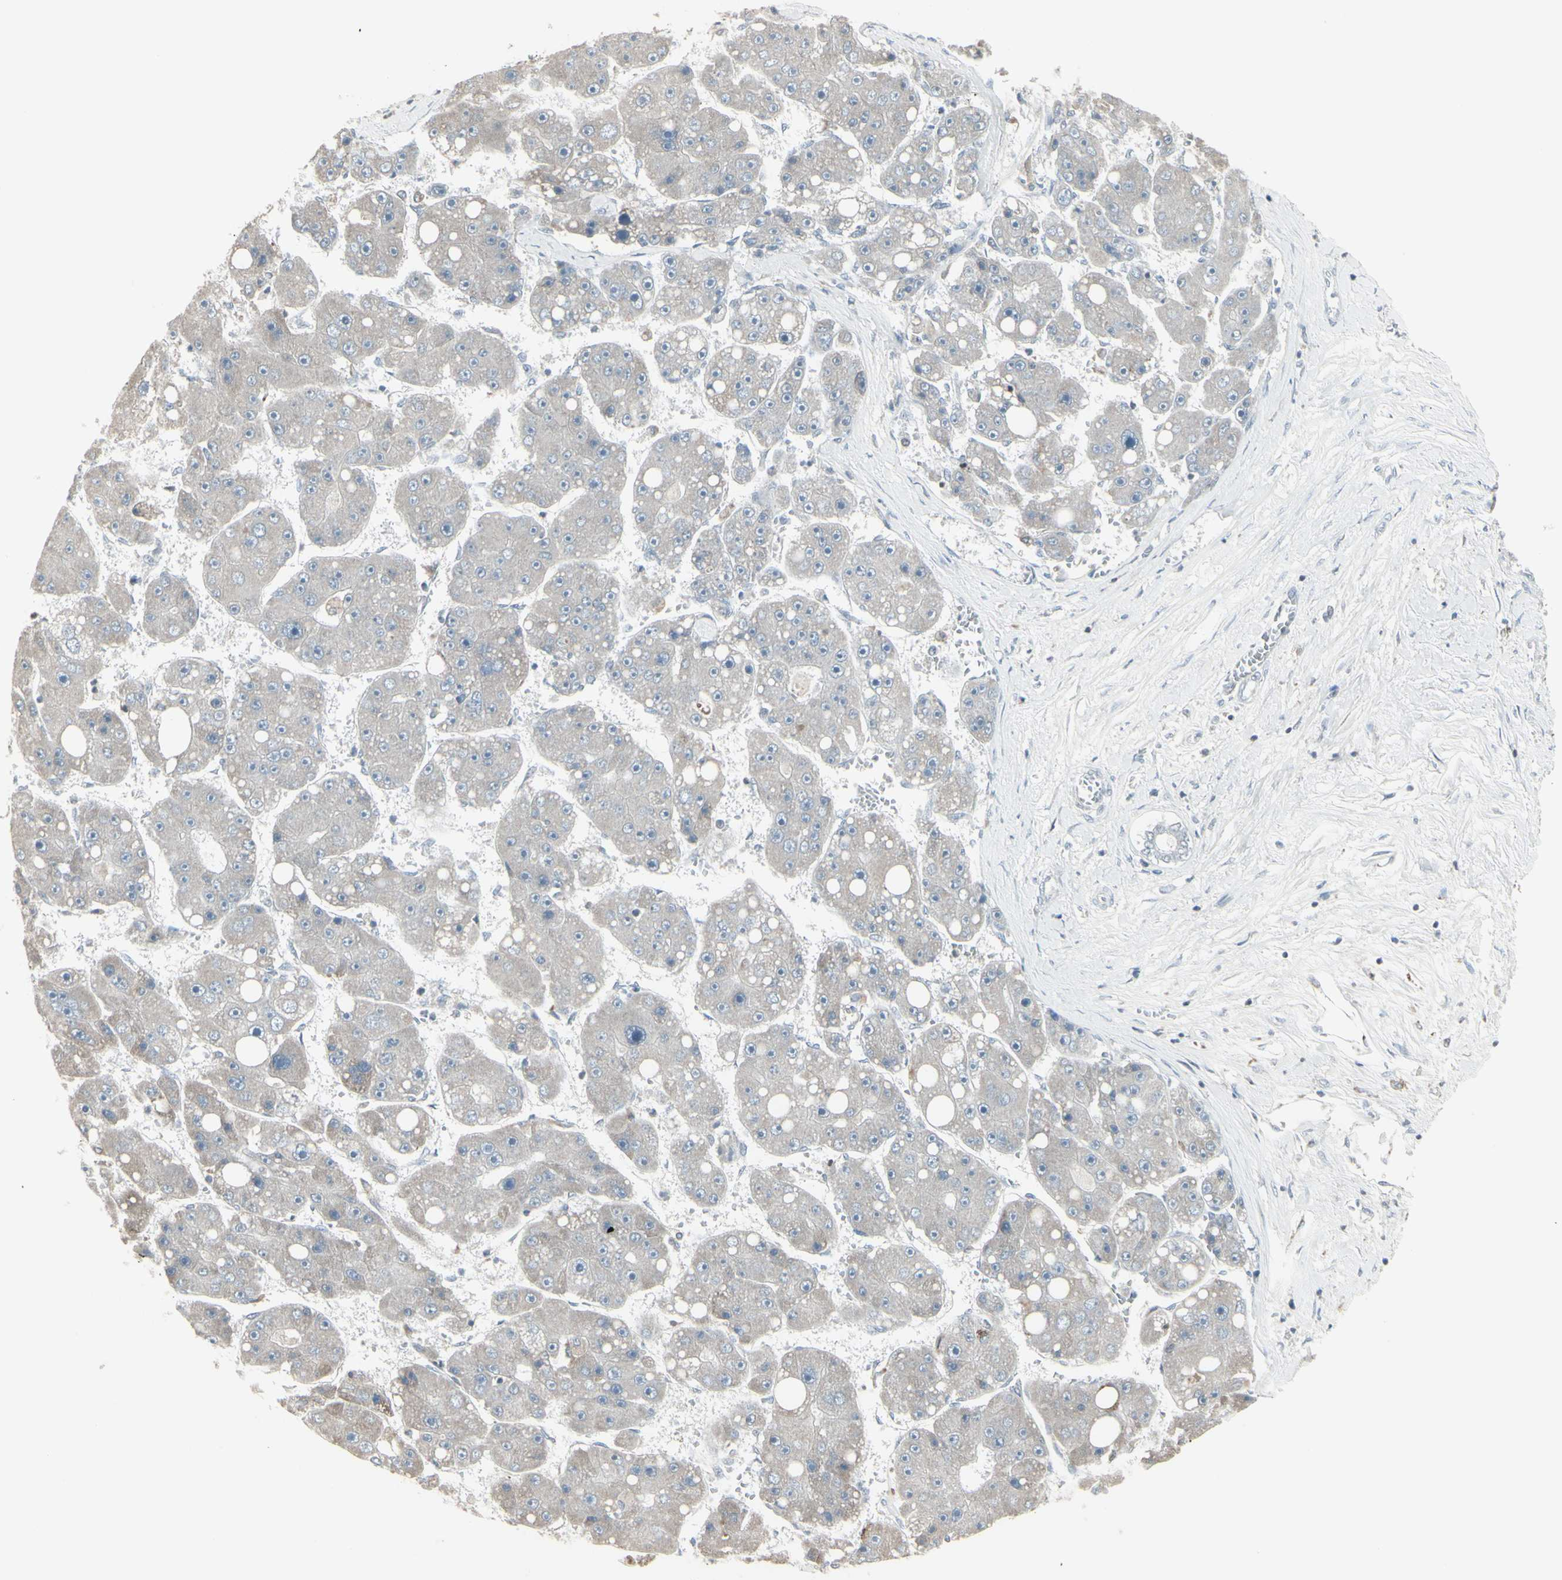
{"staining": {"intensity": "negative", "quantity": "none", "location": "none"}, "tissue": "liver cancer", "cell_type": "Tumor cells", "image_type": "cancer", "snomed": [{"axis": "morphology", "description": "Carcinoma, Hepatocellular, NOS"}, {"axis": "topography", "description": "Liver"}], "caption": "This photomicrograph is of hepatocellular carcinoma (liver) stained with IHC to label a protein in brown with the nuclei are counter-stained blue. There is no staining in tumor cells.", "gene": "SAMSN1", "patient": {"sex": "female", "age": 61}}